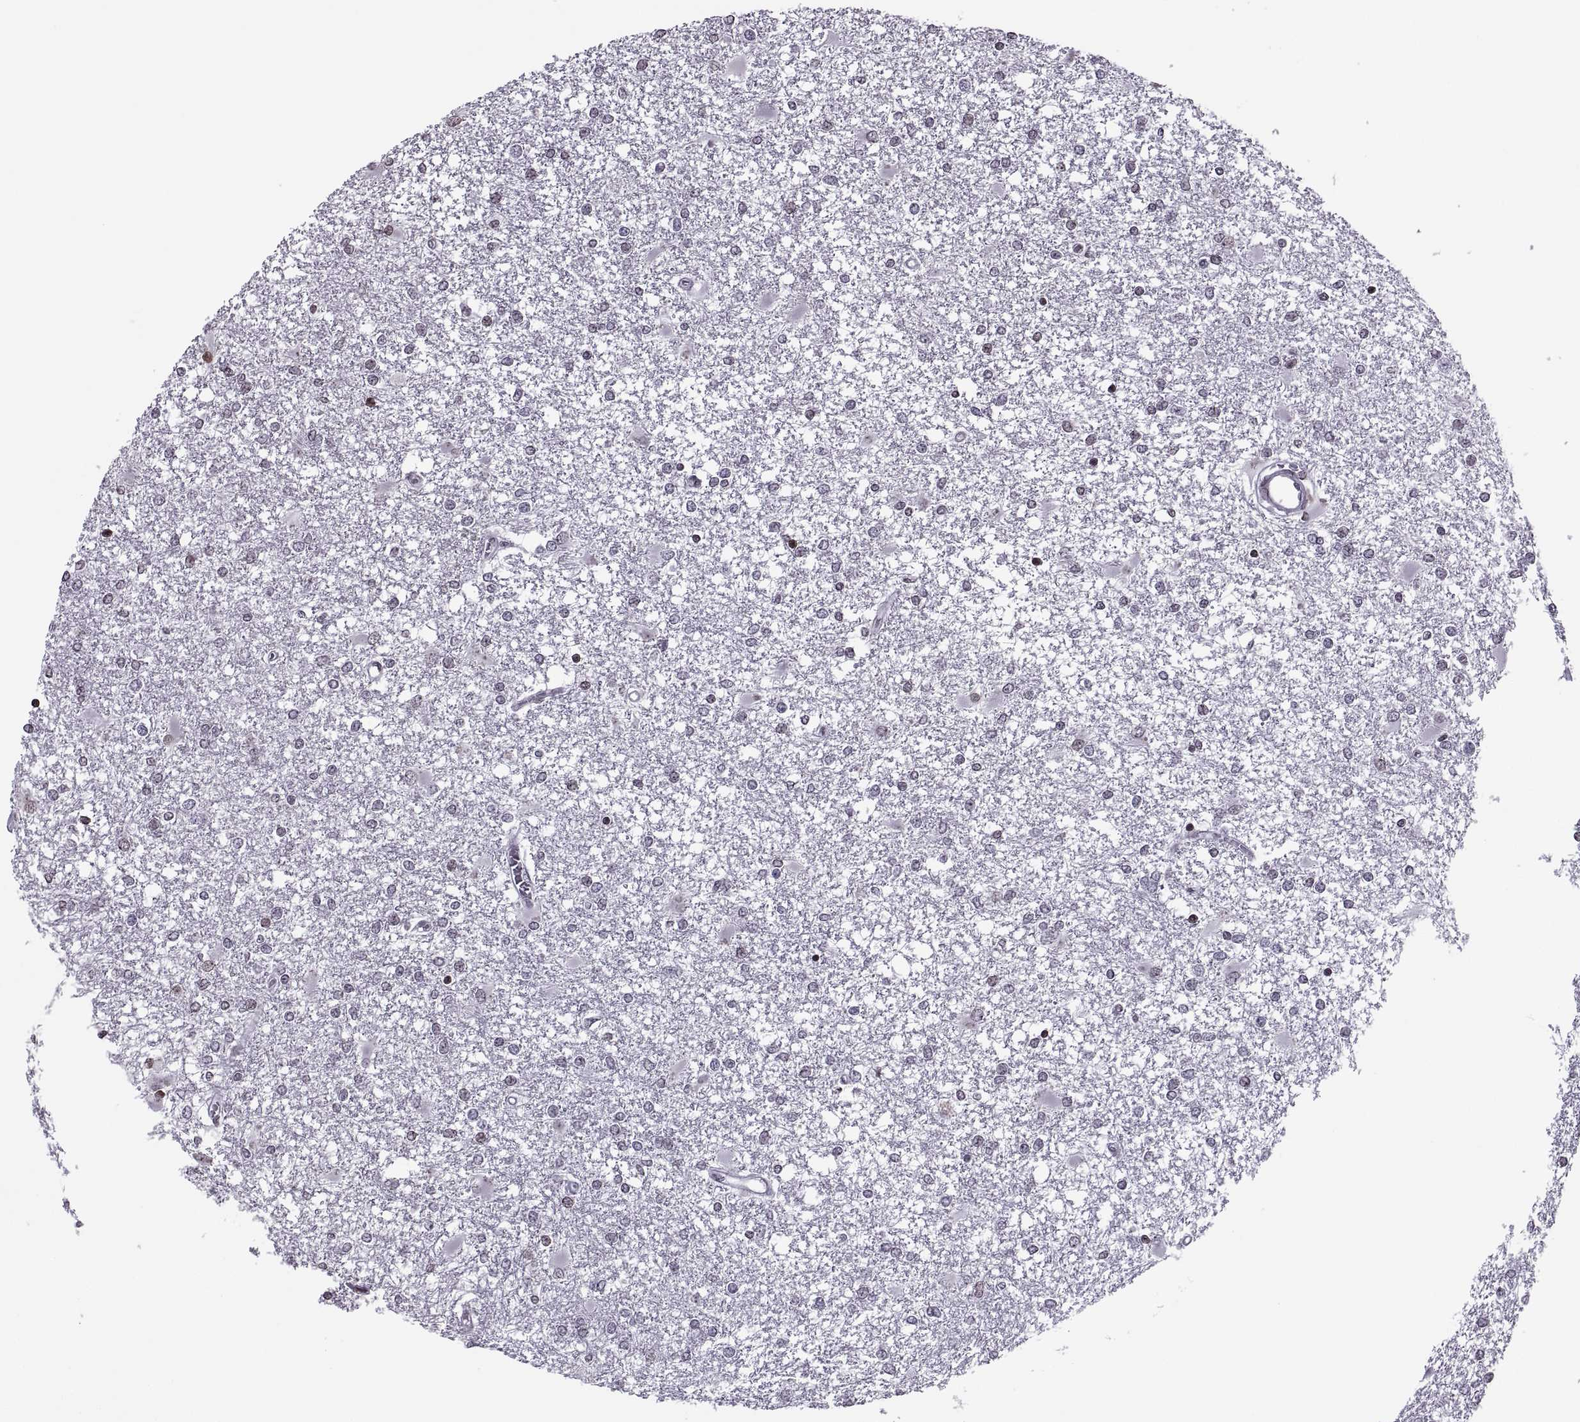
{"staining": {"intensity": "negative", "quantity": "none", "location": "none"}, "tissue": "glioma", "cell_type": "Tumor cells", "image_type": "cancer", "snomed": [{"axis": "morphology", "description": "Glioma, malignant, High grade"}, {"axis": "topography", "description": "Cerebral cortex"}], "caption": "Immunohistochemistry (IHC) photomicrograph of neoplastic tissue: malignant high-grade glioma stained with DAB (3,3'-diaminobenzidine) shows no significant protein staining in tumor cells. The staining was performed using DAB to visualize the protein expression in brown, while the nuclei were stained in blue with hematoxylin (Magnification: 20x).", "gene": "H1-8", "patient": {"sex": "male", "age": 79}}